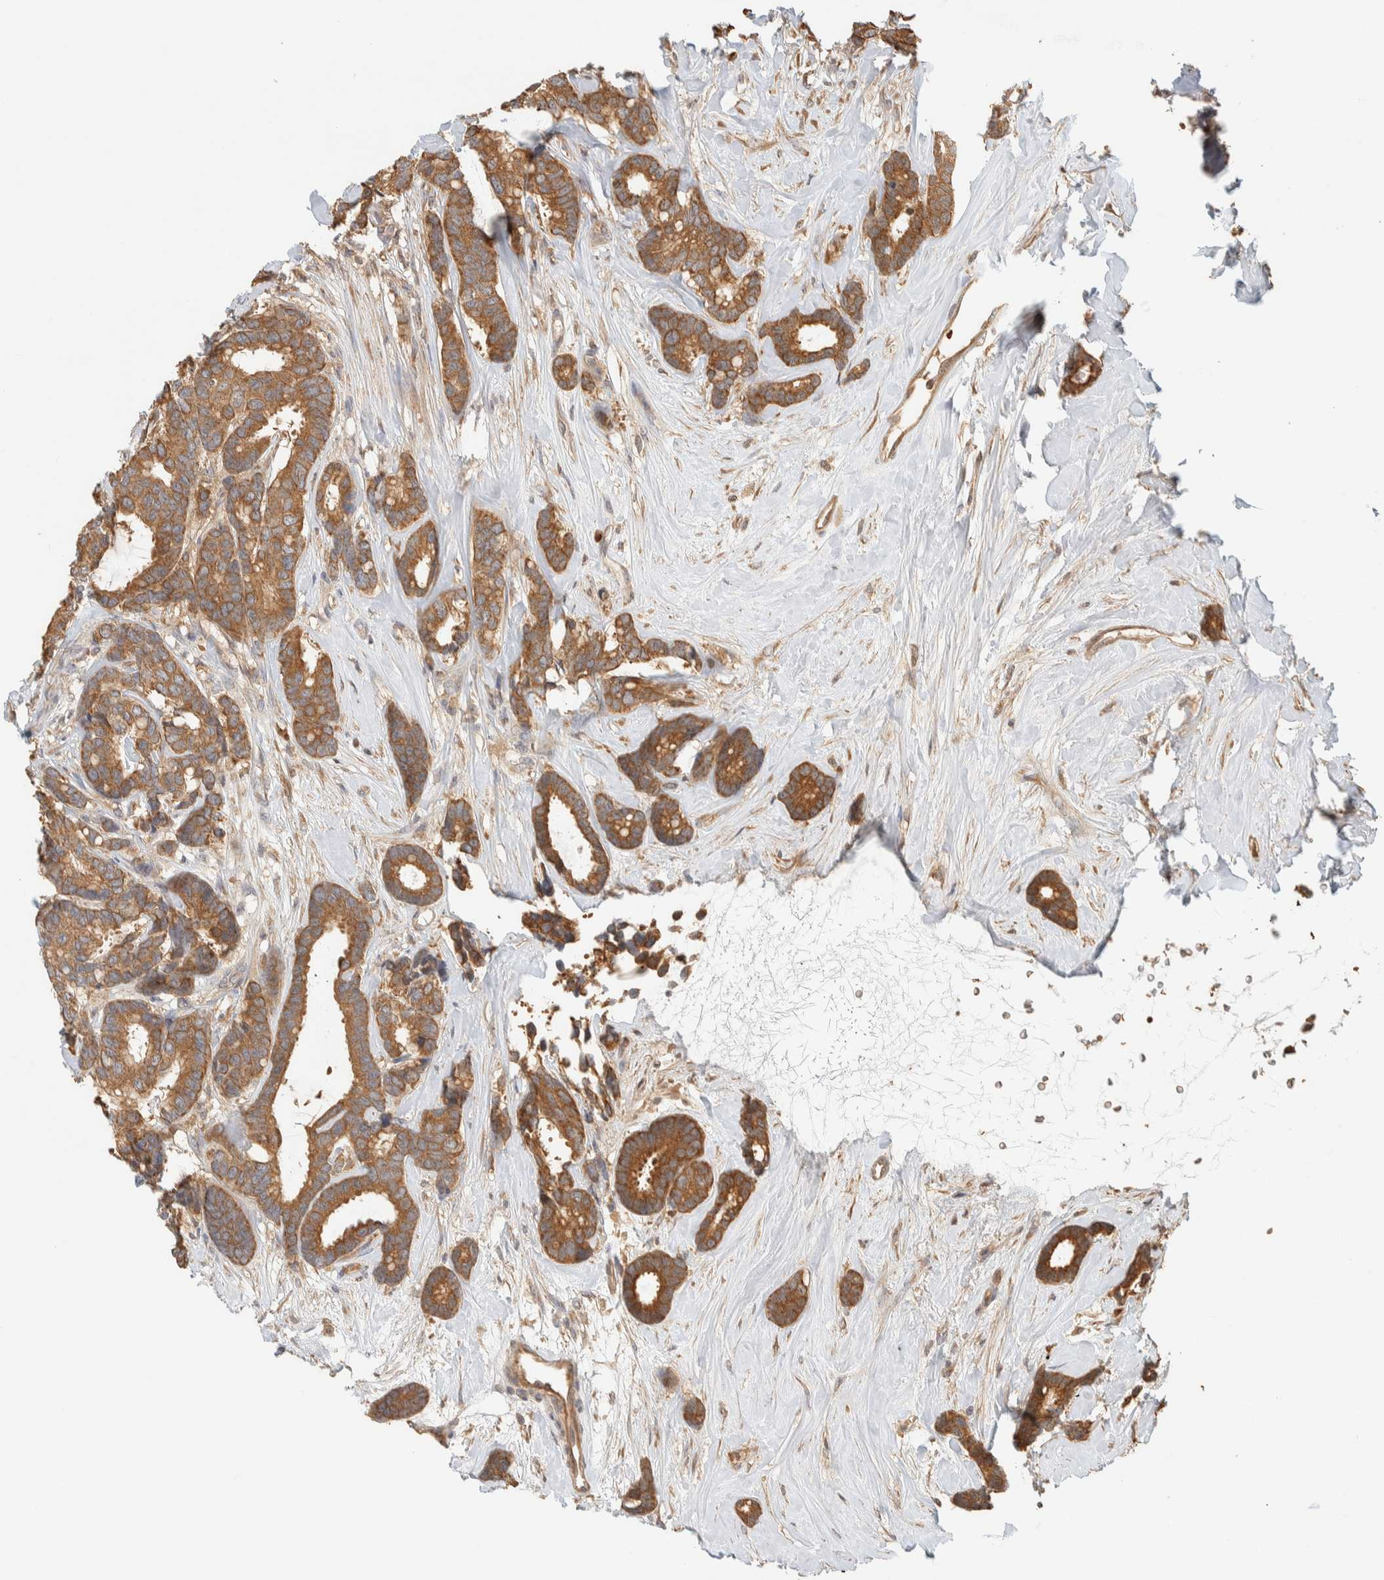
{"staining": {"intensity": "moderate", "quantity": ">75%", "location": "cytoplasmic/membranous"}, "tissue": "breast cancer", "cell_type": "Tumor cells", "image_type": "cancer", "snomed": [{"axis": "morphology", "description": "Duct carcinoma"}, {"axis": "topography", "description": "Breast"}], "caption": "Breast invasive ductal carcinoma stained with immunohistochemistry shows moderate cytoplasmic/membranous staining in approximately >75% of tumor cells.", "gene": "TTI2", "patient": {"sex": "female", "age": 87}}